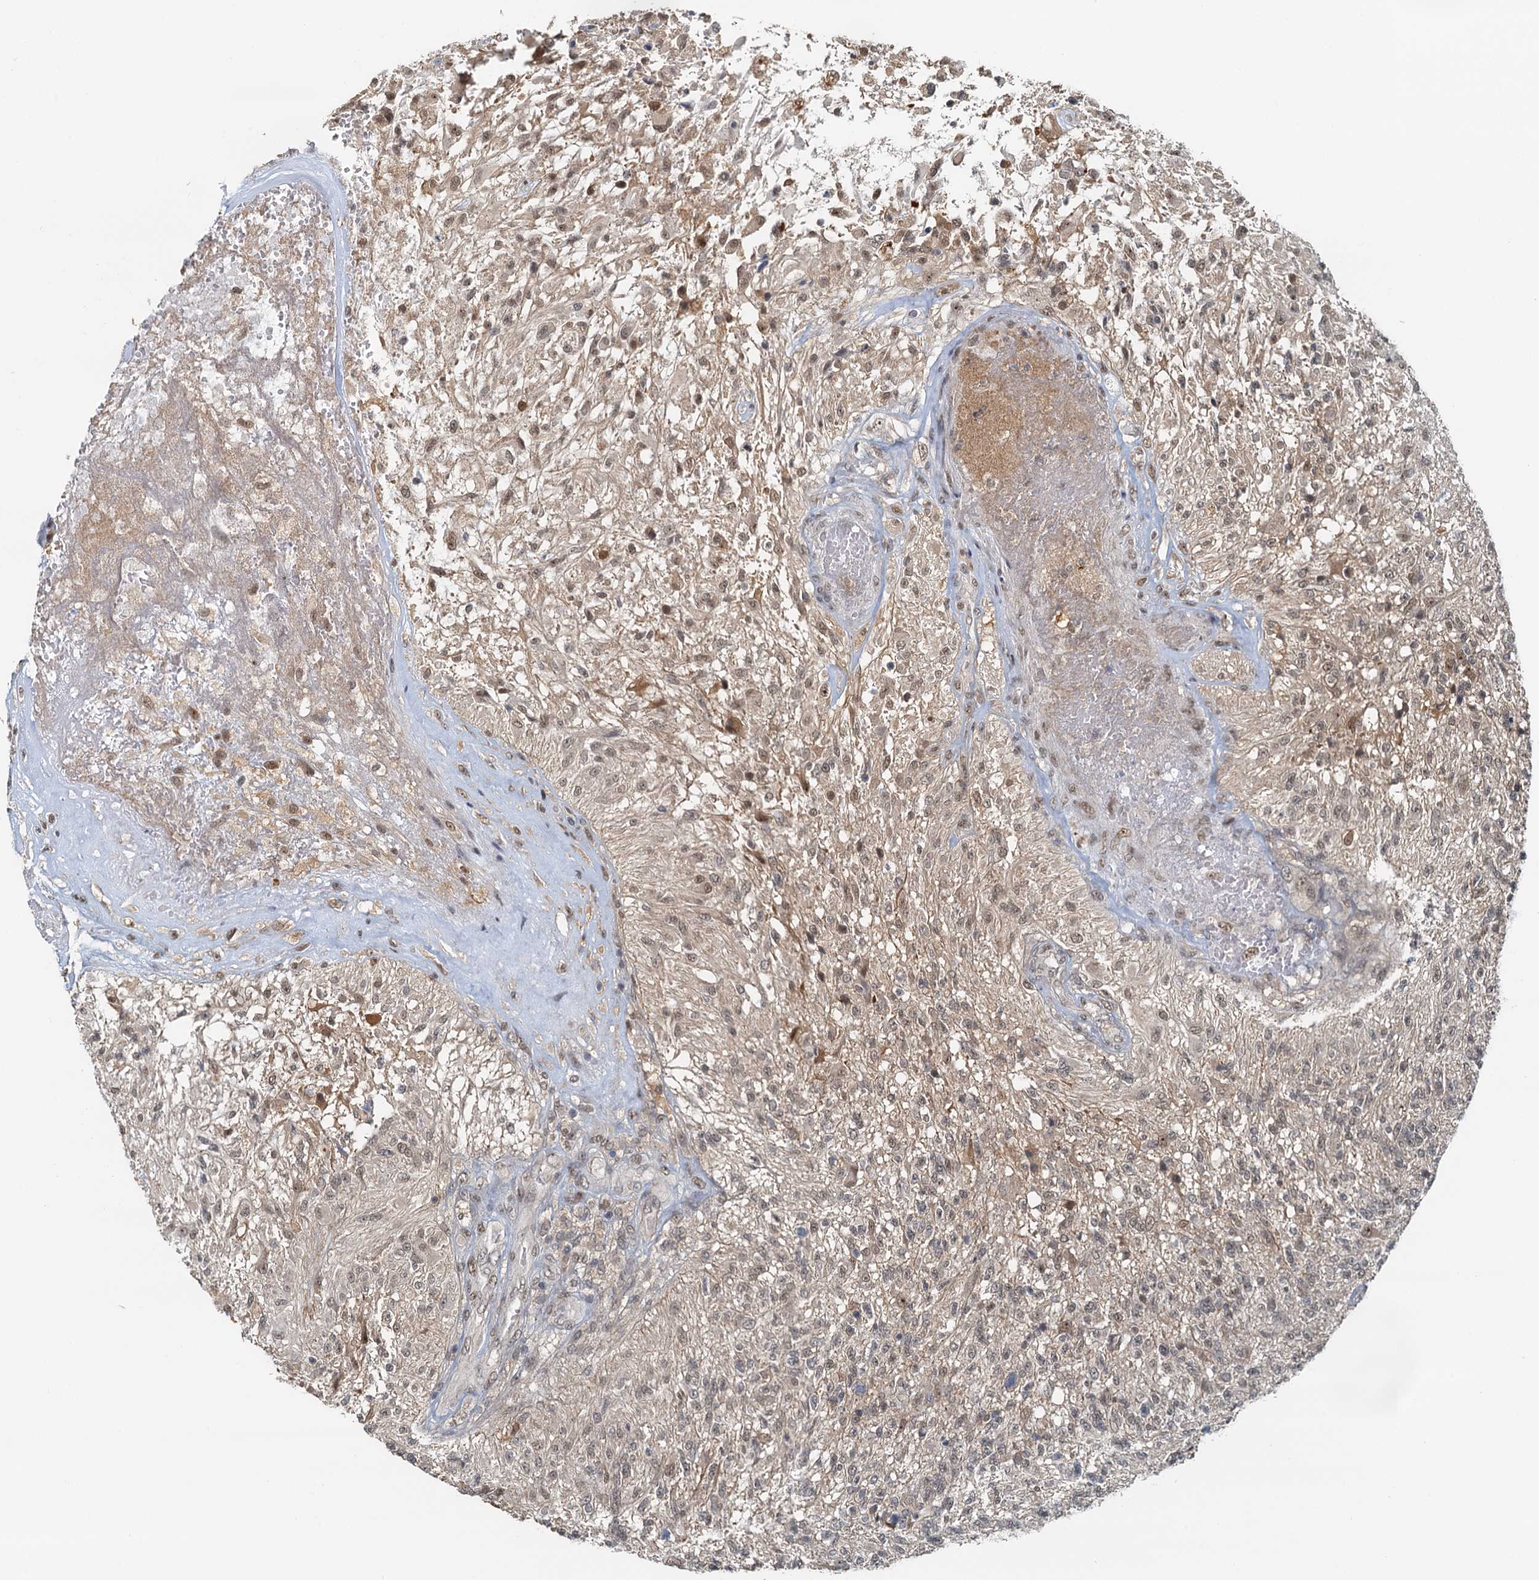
{"staining": {"intensity": "moderate", "quantity": "25%-75%", "location": "nuclear"}, "tissue": "glioma", "cell_type": "Tumor cells", "image_type": "cancer", "snomed": [{"axis": "morphology", "description": "Glioma, malignant, High grade"}, {"axis": "topography", "description": "Brain"}], "caption": "This is an image of immunohistochemistry (IHC) staining of malignant glioma (high-grade), which shows moderate staining in the nuclear of tumor cells.", "gene": "SPINDOC", "patient": {"sex": "male", "age": 56}}